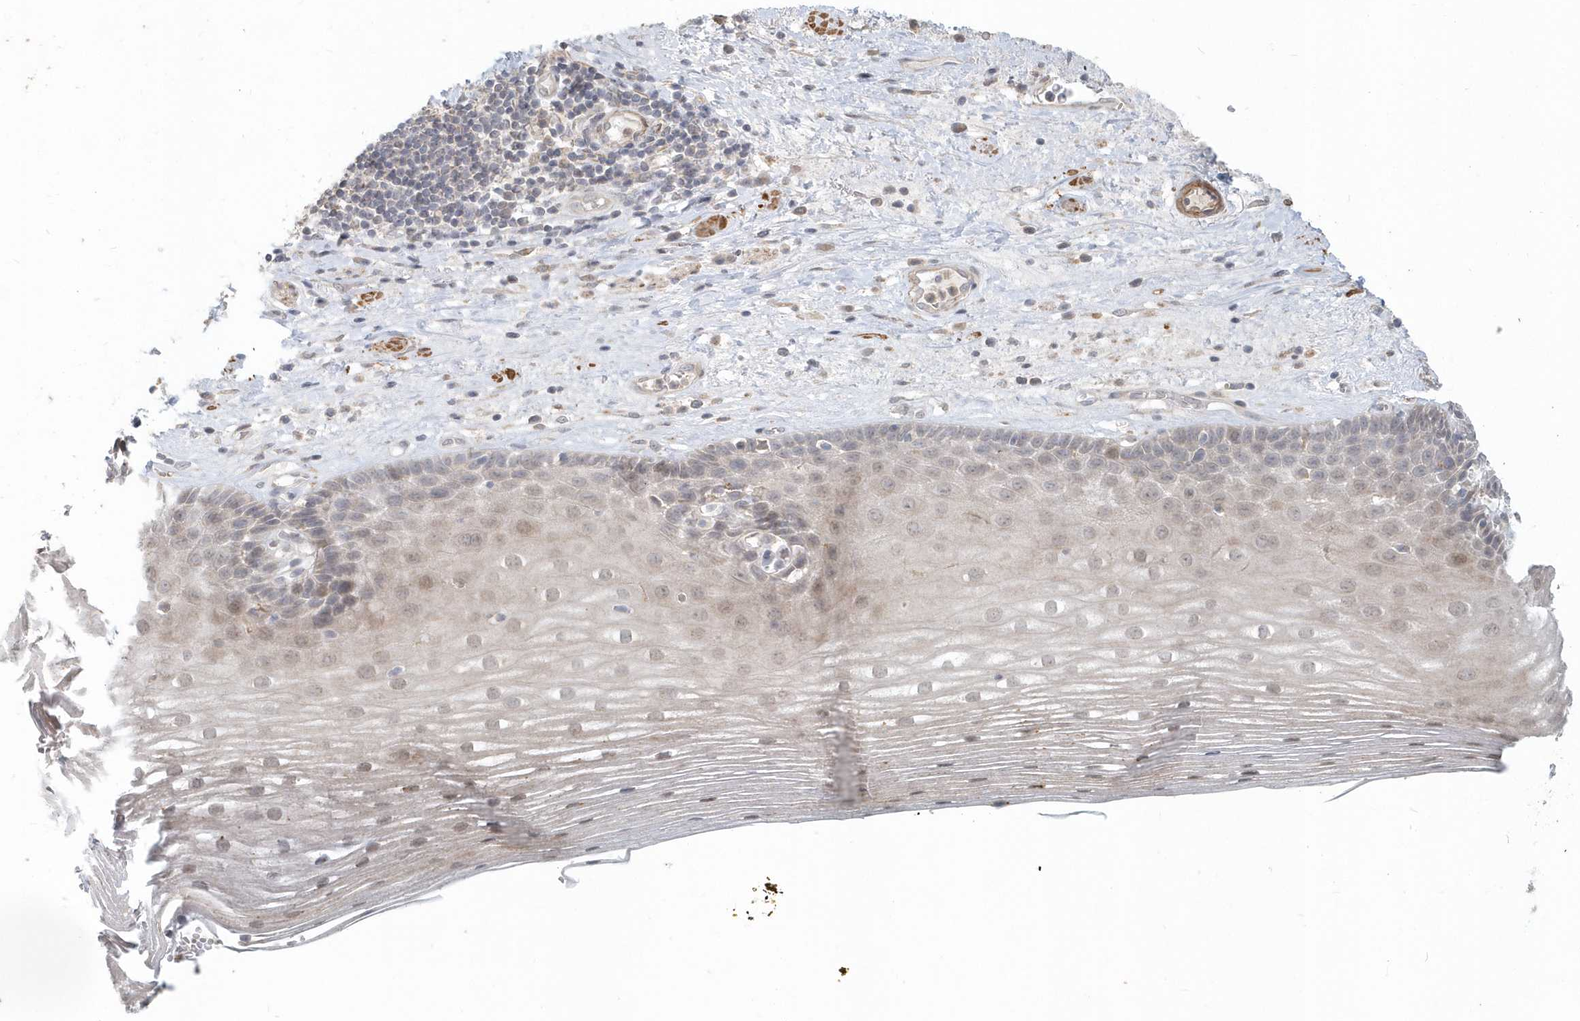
{"staining": {"intensity": "weak", "quantity": "25%-75%", "location": "nuclear"}, "tissue": "esophagus", "cell_type": "Squamous epithelial cells", "image_type": "normal", "snomed": [{"axis": "morphology", "description": "Normal tissue, NOS"}, {"axis": "topography", "description": "Esophagus"}], "caption": "IHC image of normal esophagus stained for a protein (brown), which displays low levels of weak nuclear staining in about 25%-75% of squamous epithelial cells.", "gene": "NAPB", "patient": {"sex": "male", "age": 62}}